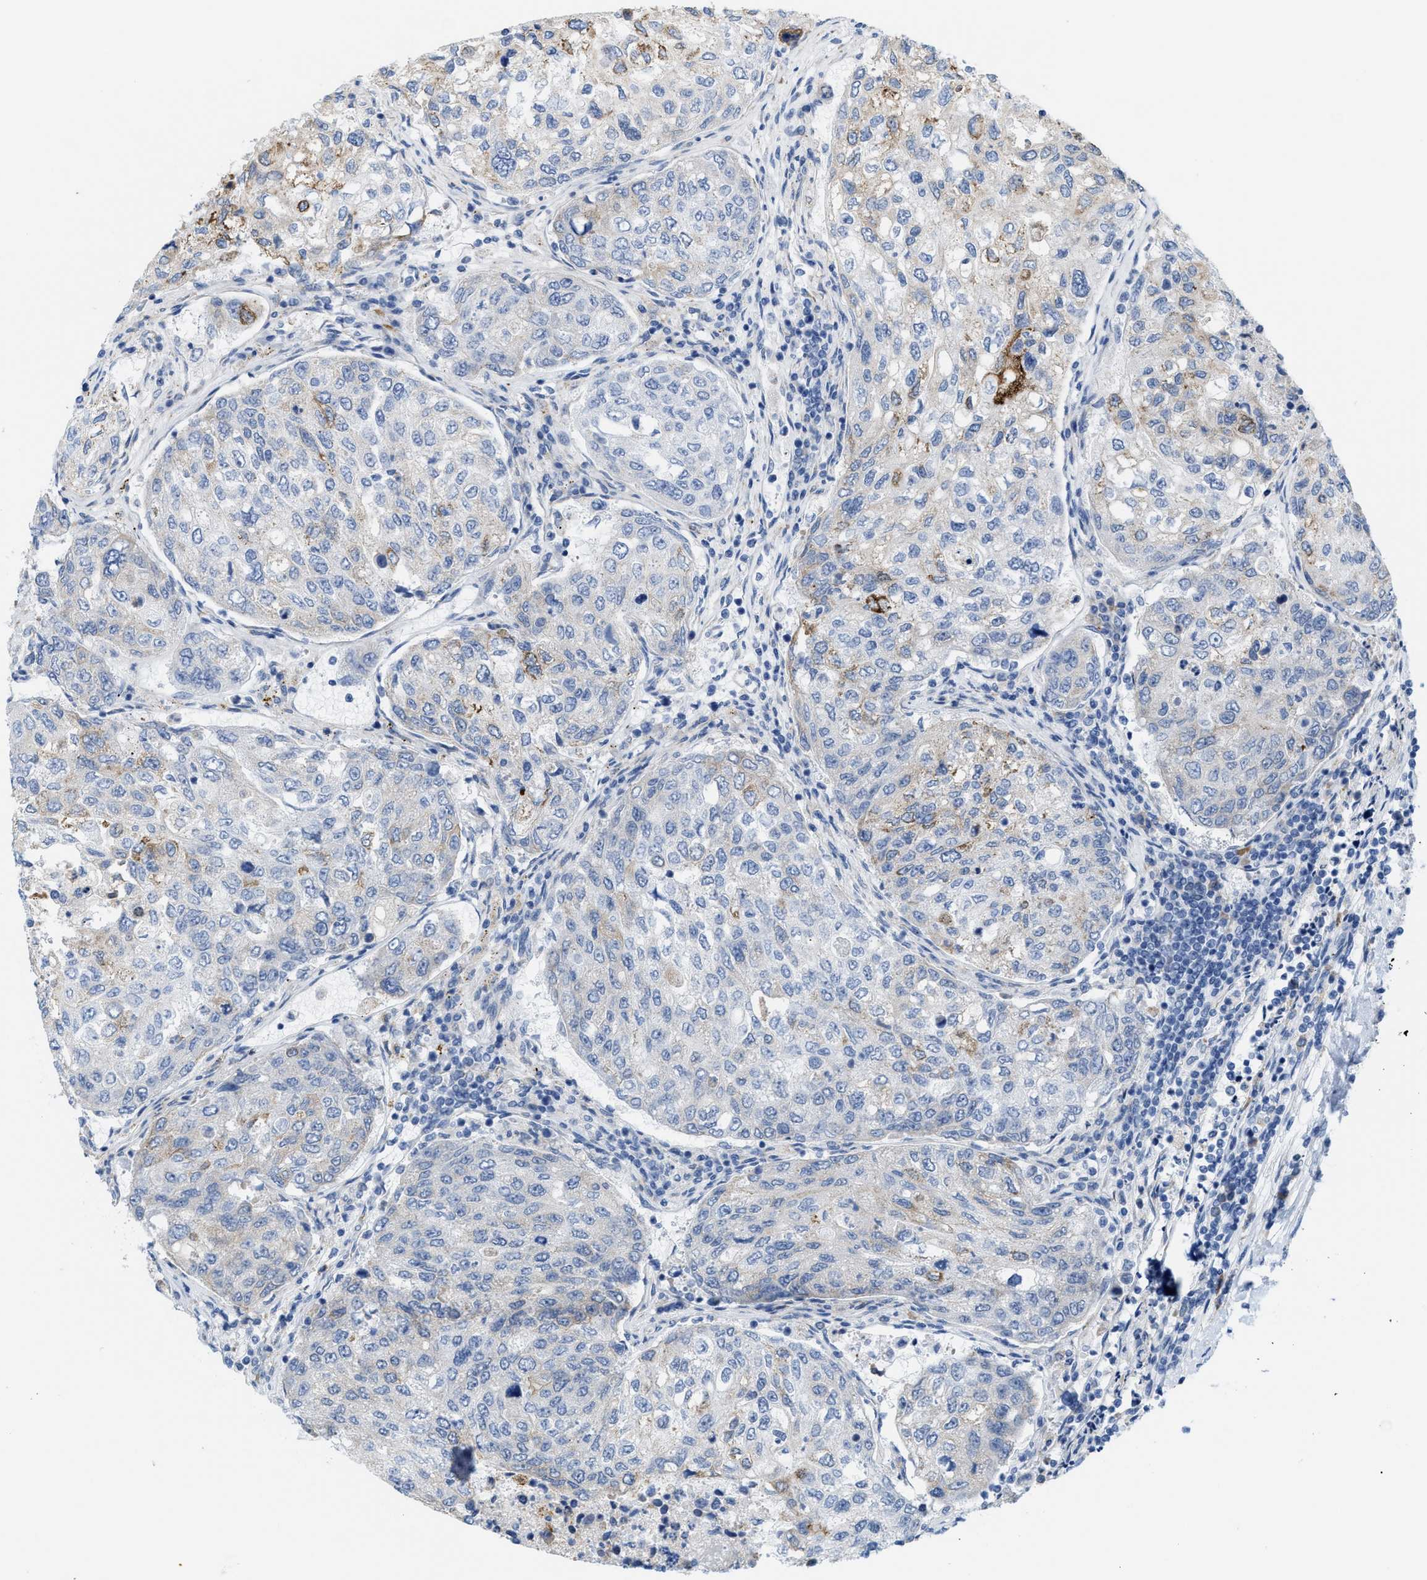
{"staining": {"intensity": "moderate", "quantity": "<25%", "location": "cytoplasmic/membranous"}, "tissue": "urothelial cancer", "cell_type": "Tumor cells", "image_type": "cancer", "snomed": [{"axis": "morphology", "description": "Urothelial carcinoma, High grade"}, {"axis": "topography", "description": "Lymph node"}, {"axis": "topography", "description": "Urinary bladder"}], "caption": "Moderate cytoplasmic/membranous expression is seen in about <25% of tumor cells in high-grade urothelial carcinoma.", "gene": "KIFC3", "patient": {"sex": "male", "age": 51}}